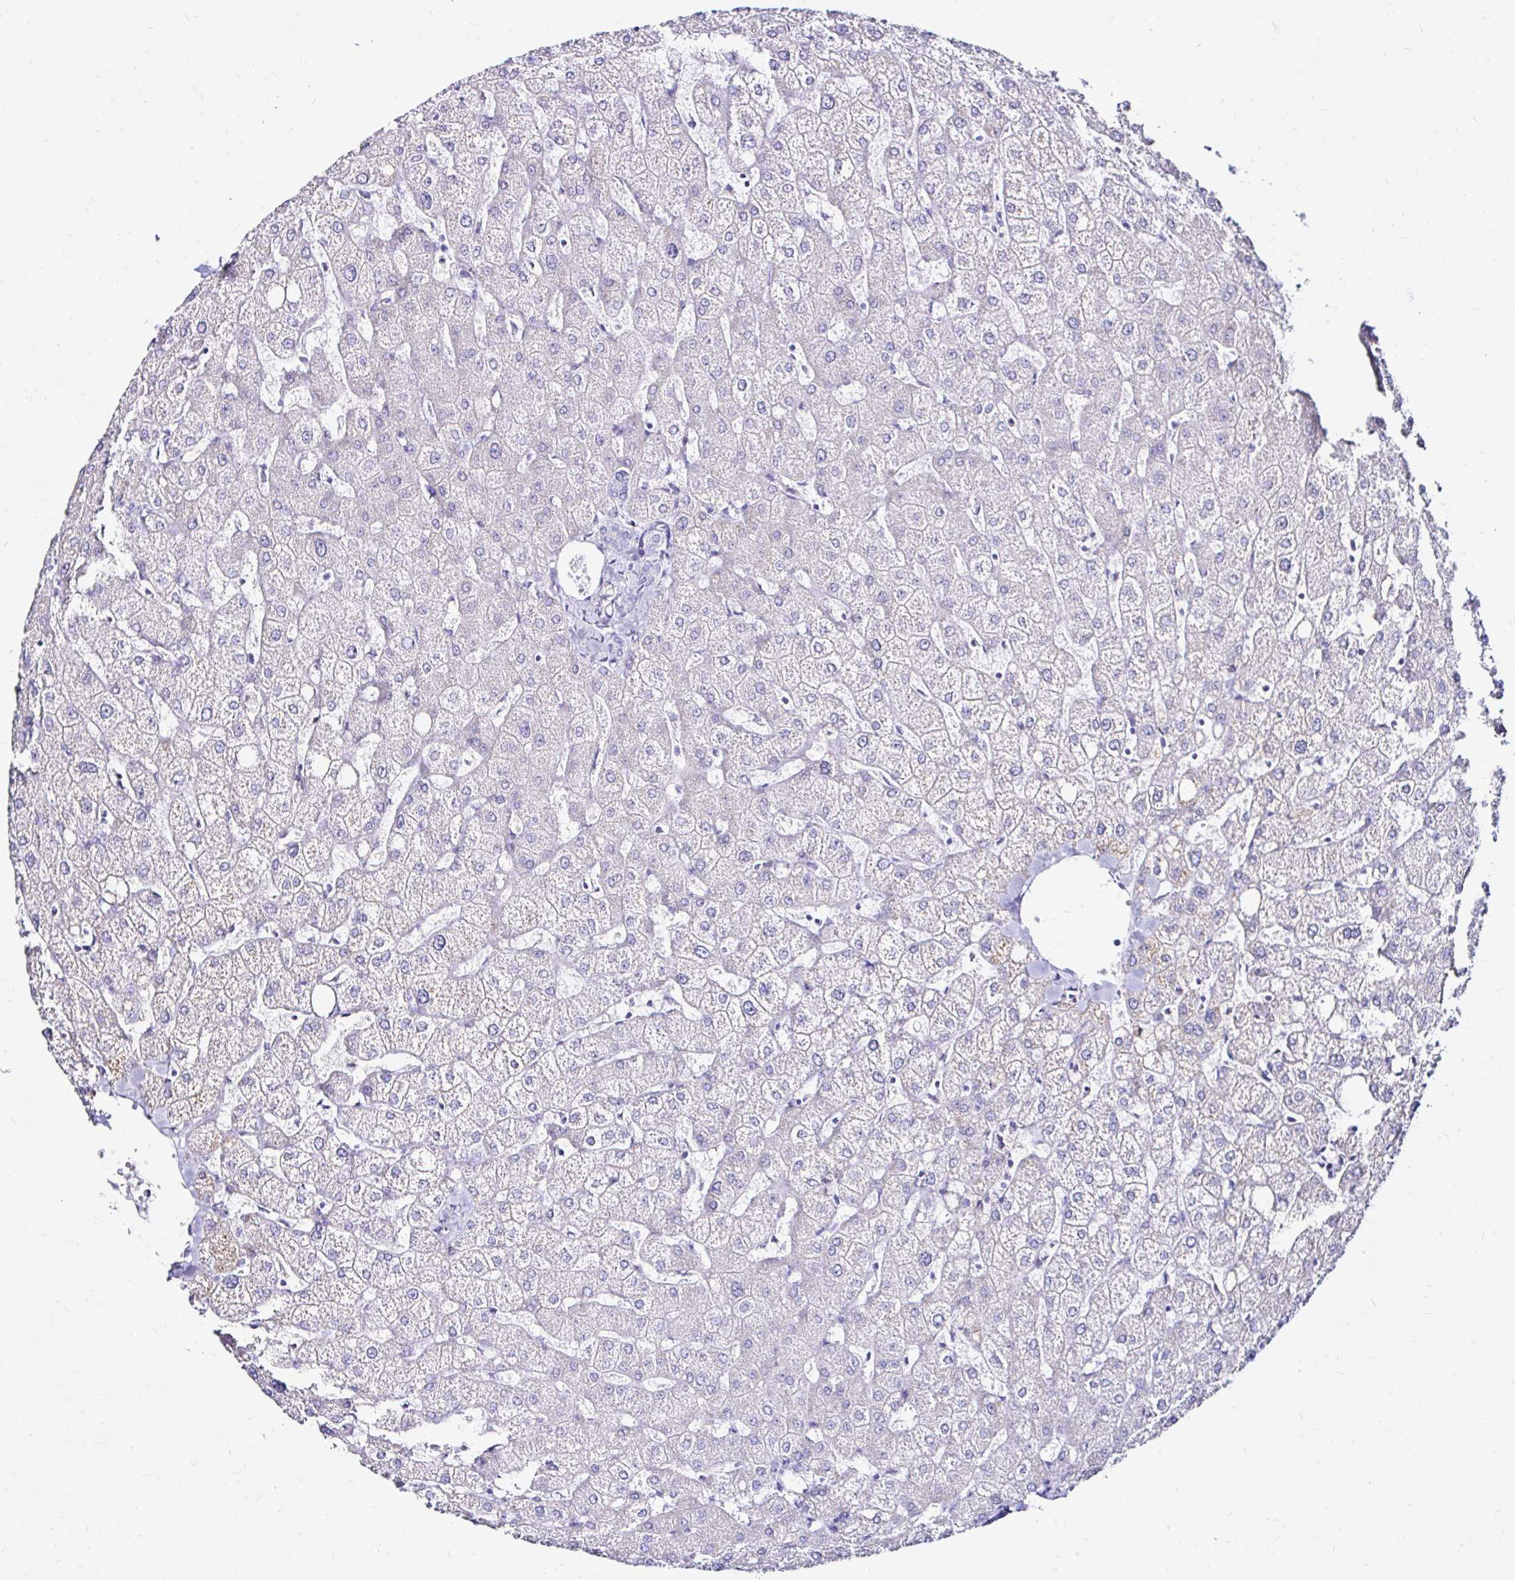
{"staining": {"intensity": "negative", "quantity": "none", "location": "none"}, "tissue": "liver", "cell_type": "Cholangiocytes", "image_type": "normal", "snomed": [{"axis": "morphology", "description": "Normal tissue, NOS"}, {"axis": "topography", "description": "Liver"}], "caption": "Immunohistochemistry (IHC) of normal liver displays no positivity in cholangiocytes.", "gene": "ZNF432", "patient": {"sex": "female", "age": 54}}